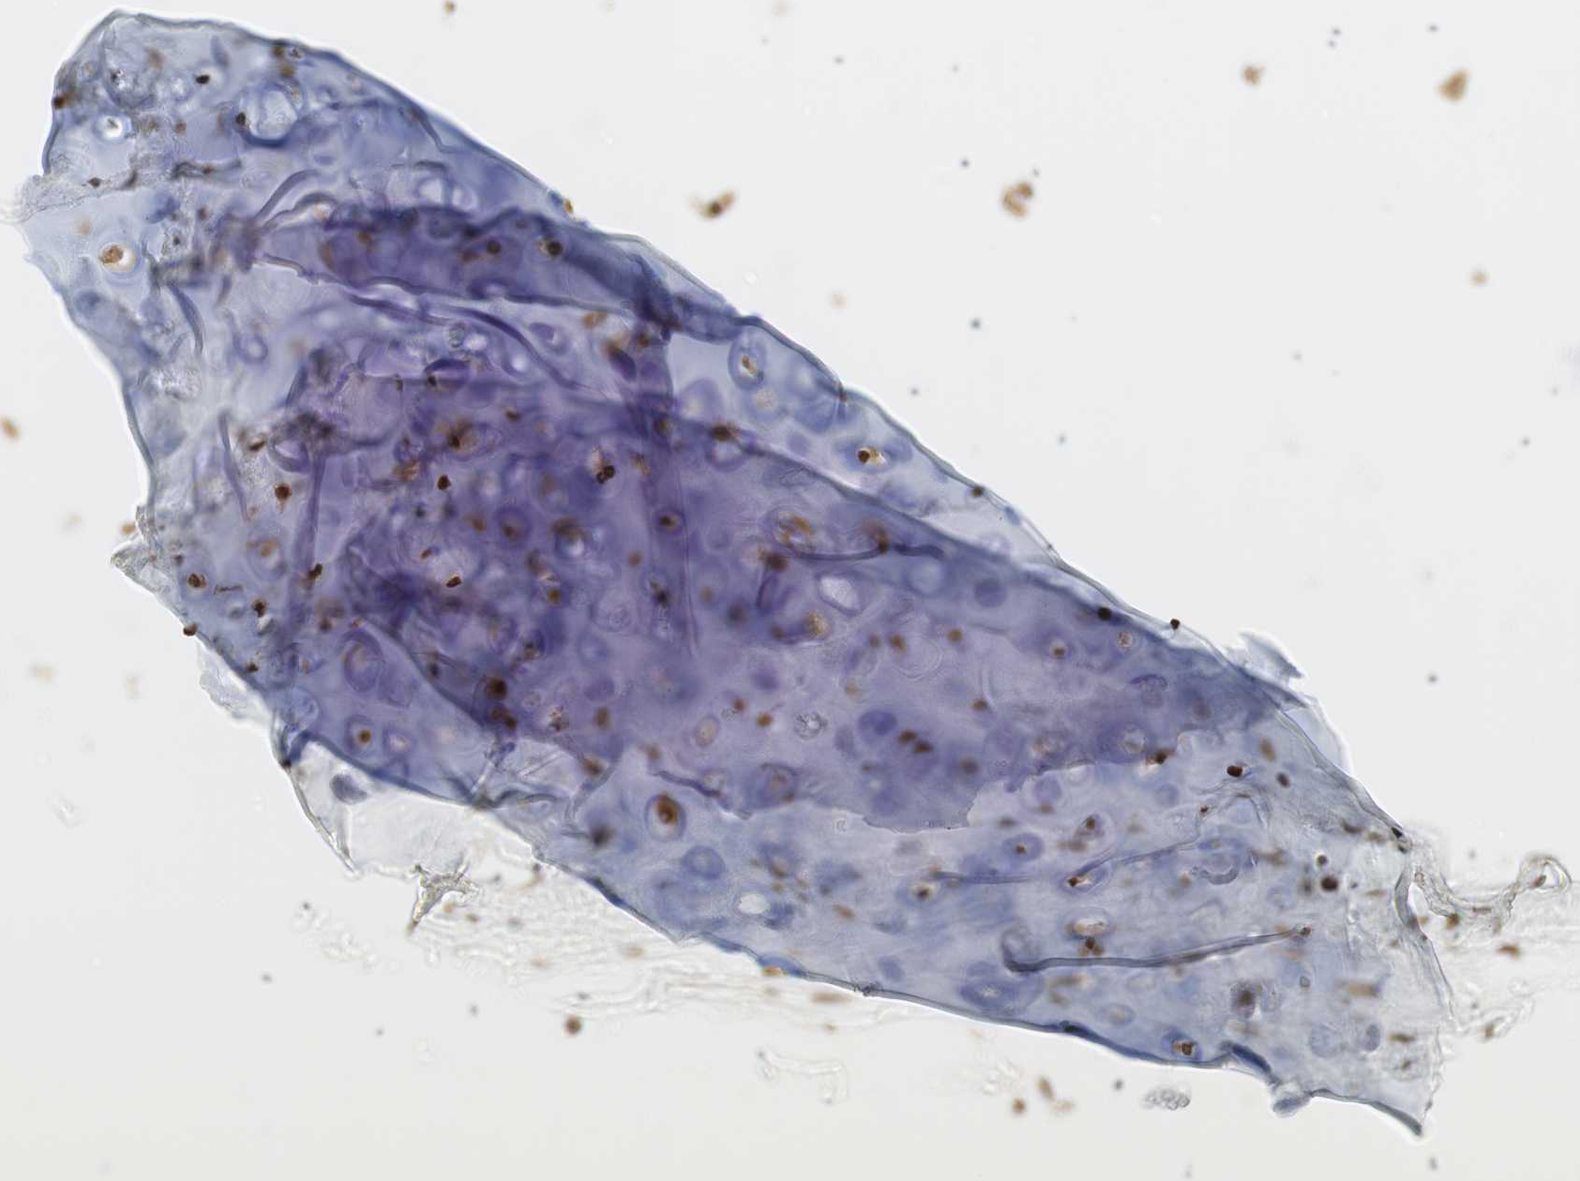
{"staining": {"intensity": "moderate", "quantity": ">75%", "location": "cytoplasmic/membranous,nuclear"}, "tissue": "adipose tissue", "cell_type": "Adipocytes", "image_type": "normal", "snomed": [{"axis": "morphology", "description": "Normal tissue, NOS"}, {"axis": "topography", "description": "Cartilage tissue"}, {"axis": "topography", "description": "Bronchus"}], "caption": "Unremarkable adipose tissue shows moderate cytoplasmic/membranous,nuclear positivity in approximately >75% of adipocytes.", "gene": "BIN1", "patient": {"sex": "female", "age": 73}}